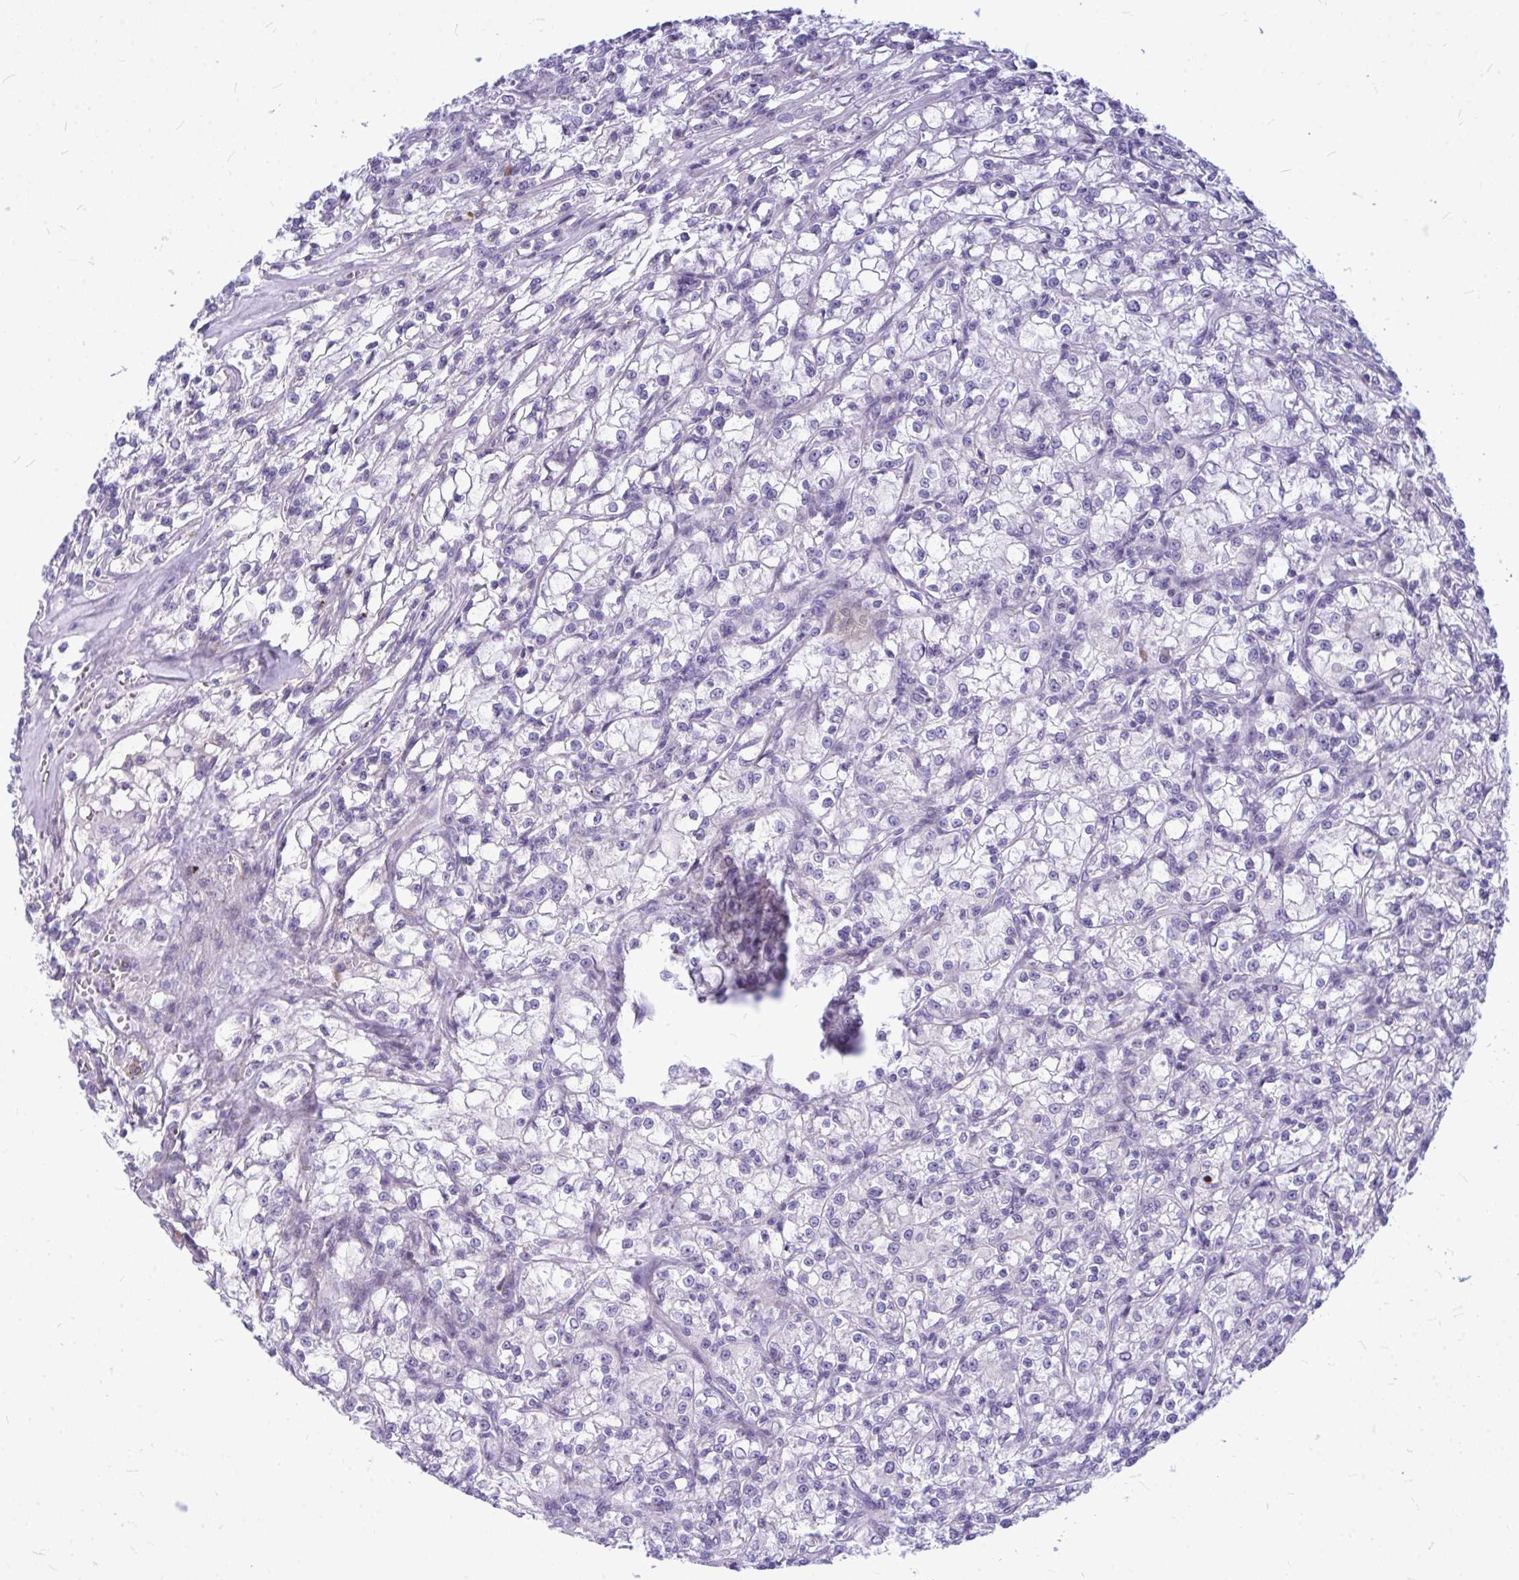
{"staining": {"intensity": "negative", "quantity": "none", "location": "none"}, "tissue": "renal cancer", "cell_type": "Tumor cells", "image_type": "cancer", "snomed": [{"axis": "morphology", "description": "Adenocarcinoma, NOS"}, {"axis": "topography", "description": "Kidney"}], "caption": "Immunohistochemistry (IHC) of human renal cancer reveals no expression in tumor cells.", "gene": "ZSCAN25", "patient": {"sex": "female", "age": 59}}